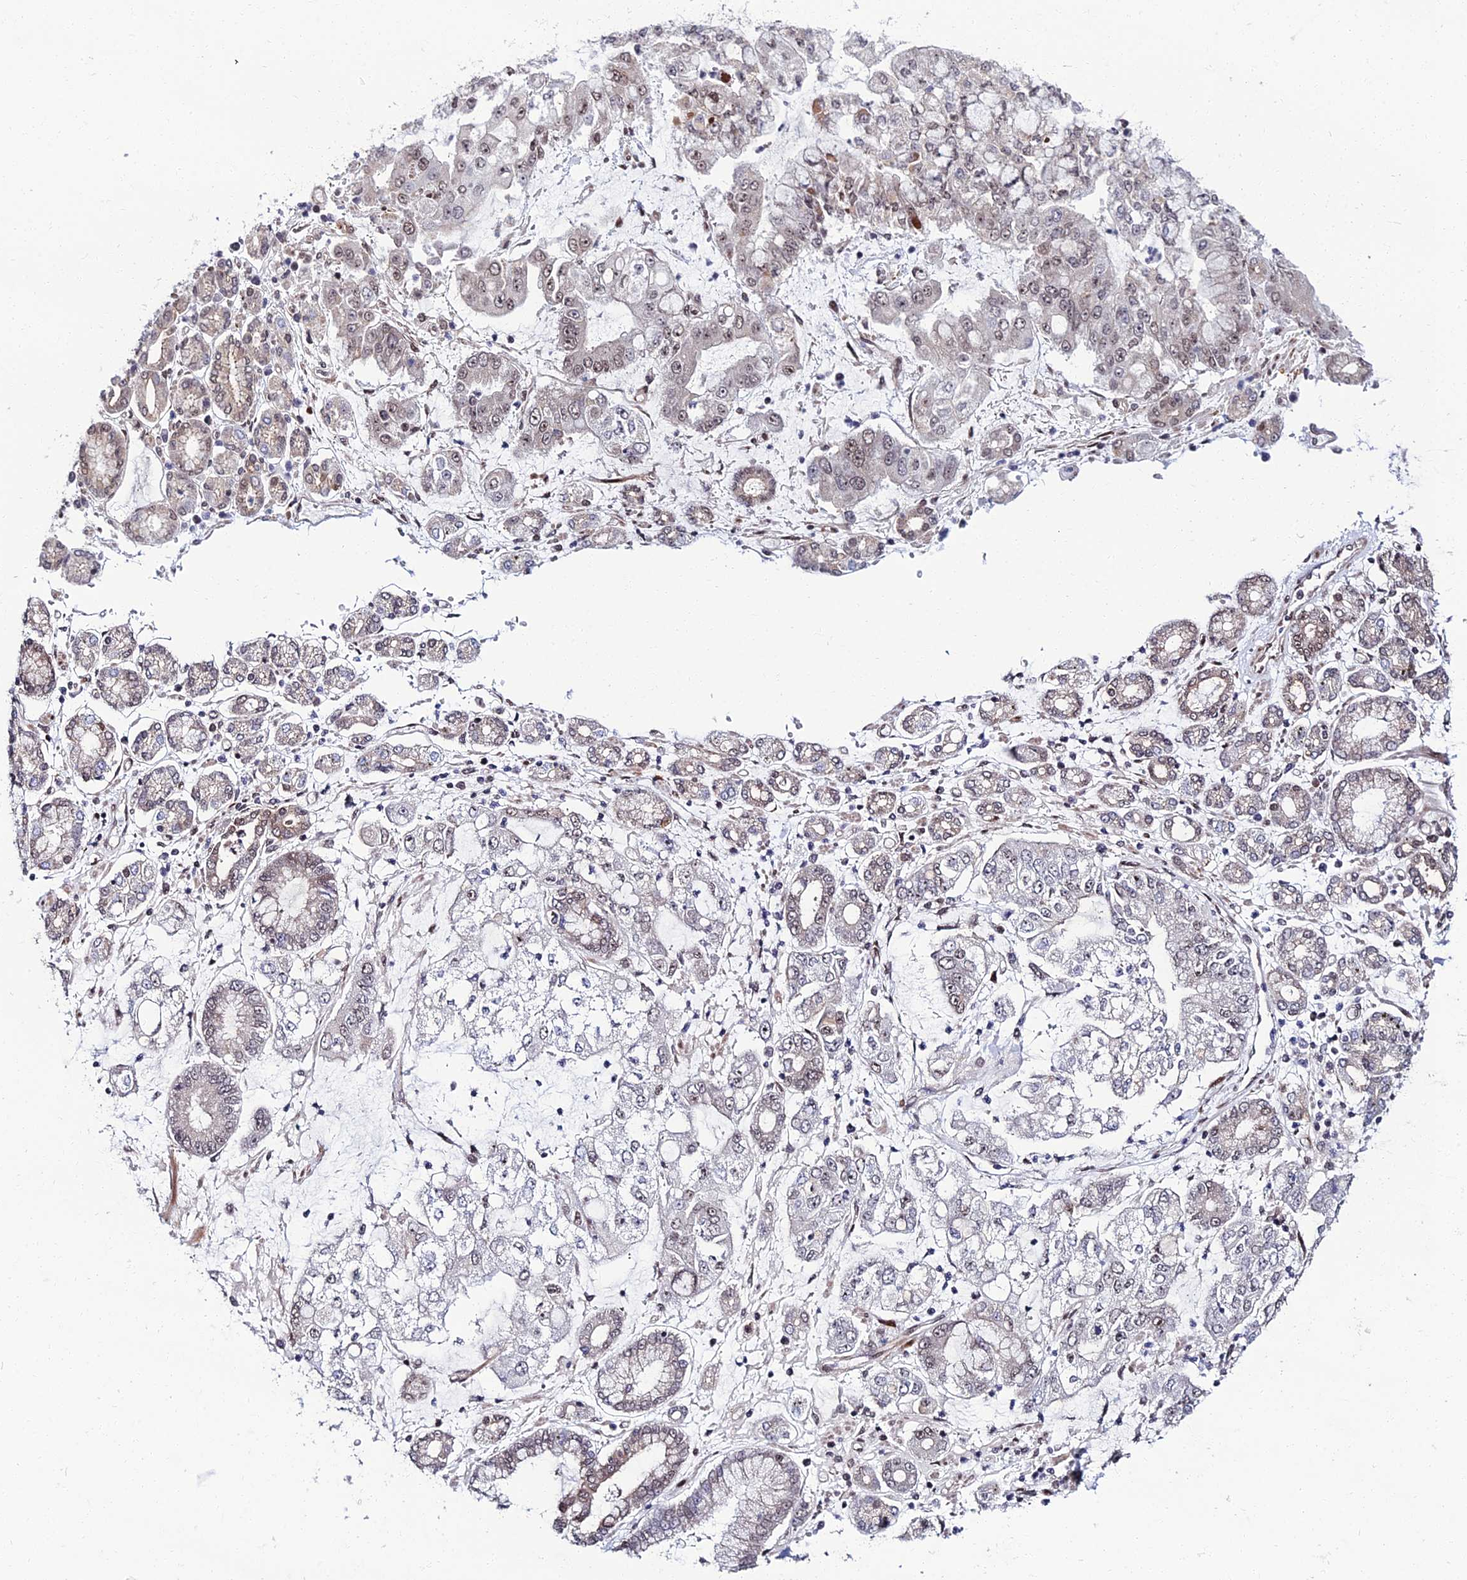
{"staining": {"intensity": "weak", "quantity": "<25%", "location": "nuclear"}, "tissue": "stomach cancer", "cell_type": "Tumor cells", "image_type": "cancer", "snomed": [{"axis": "morphology", "description": "Adenocarcinoma, NOS"}, {"axis": "topography", "description": "Stomach"}], "caption": "The immunohistochemistry (IHC) micrograph has no significant positivity in tumor cells of stomach cancer tissue.", "gene": "ZNF668", "patient": {"sex": "male", "age": 76}}